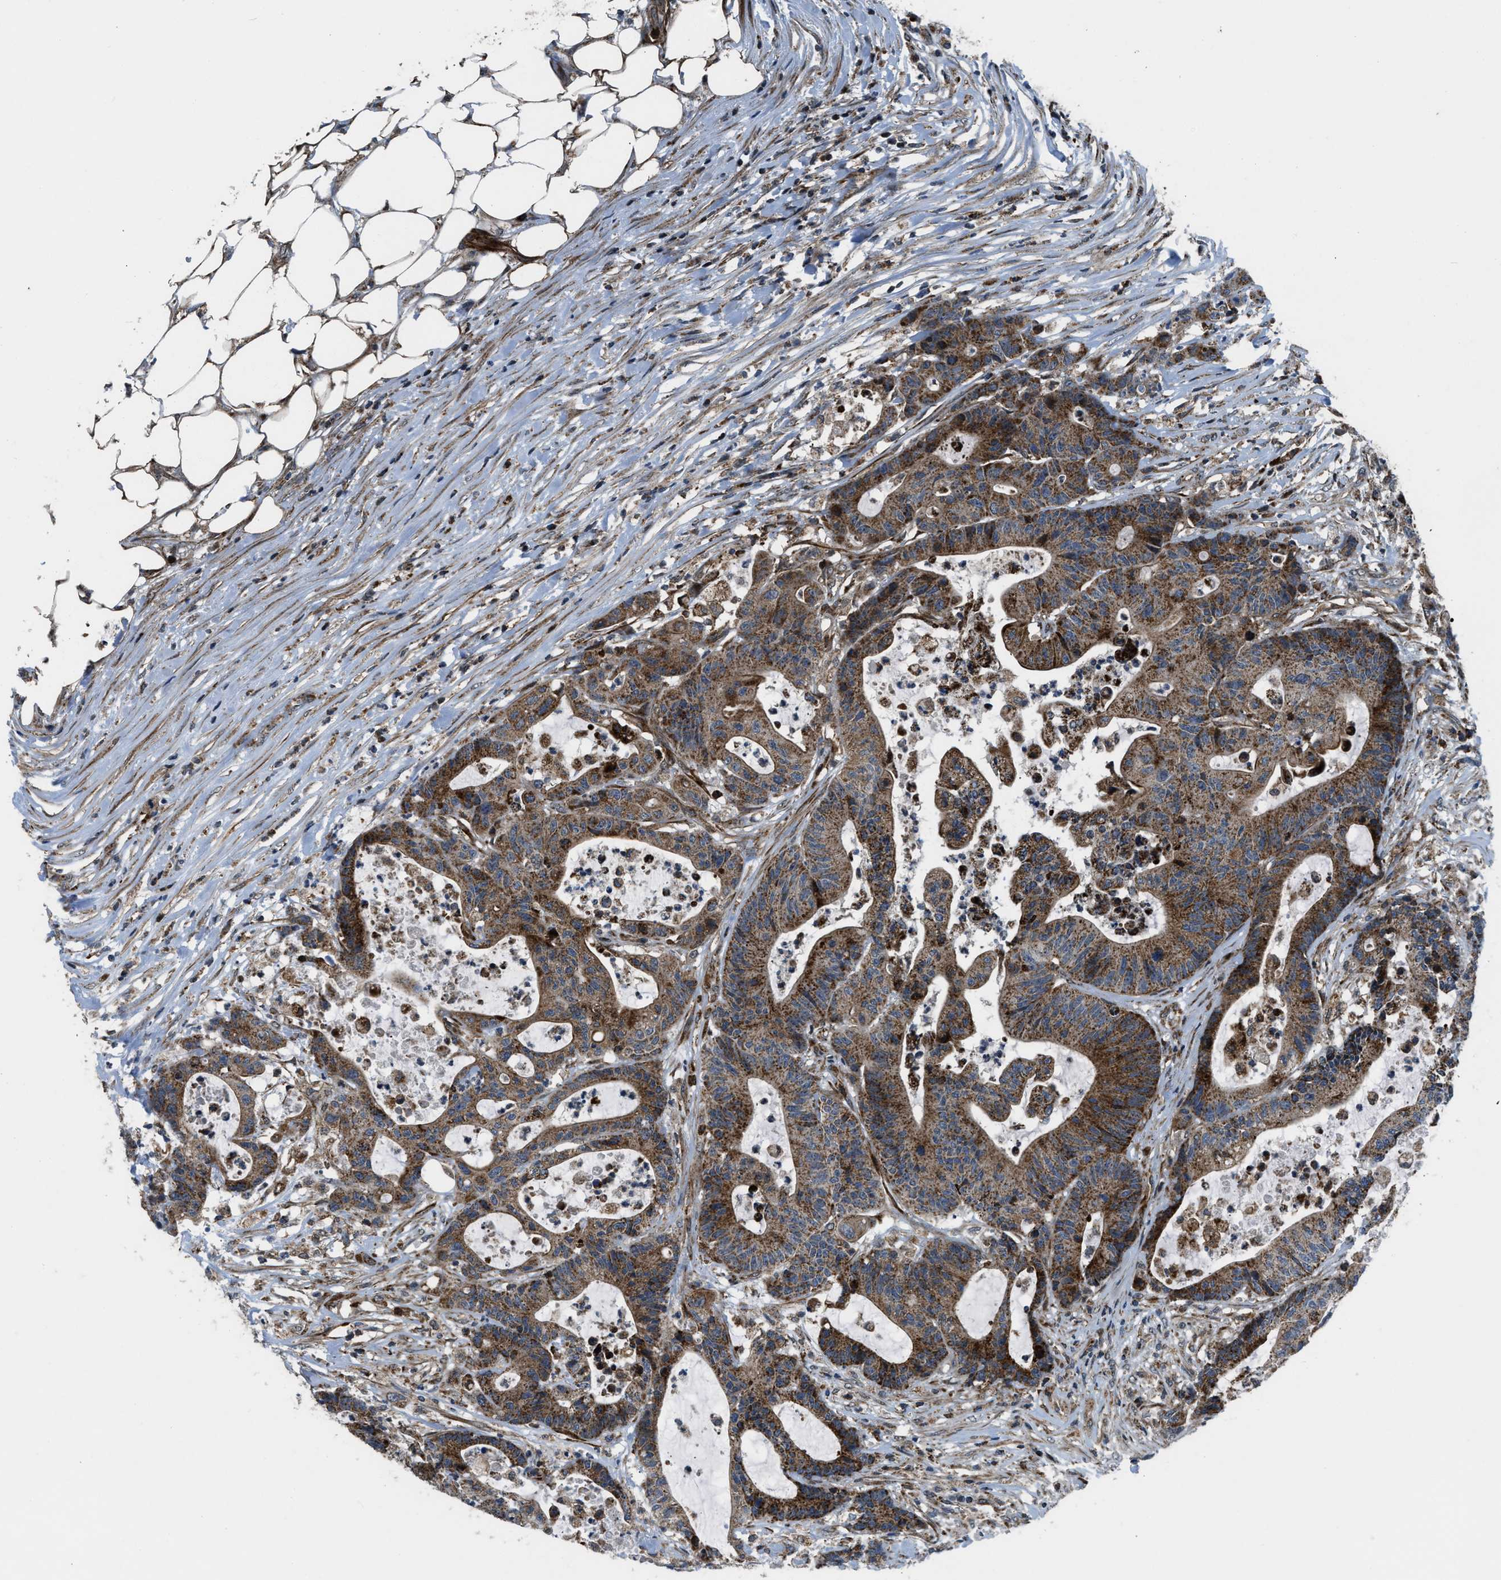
{"staining": {"intensity": "moderate", "quantity": ">75%", "location": "cytoplasmic/membranous"}, "tissue": "colorectal cancer", "cell_type": "Tumor cells", "image_type": "cancer", "snomed": [{"axis": "morphology", "description": "Adenocarcinoma, NOS"}, {"axis": "topography", "description": "Colon"}], "caption": "Colorectal cancer (adenocarcinoma) stained for a protein (brown) demonstrates moderate cytoplasmic/membranous positive positivity in about >75% of tumor cells.", "gene": "GSDME", "patient": {"sex": "female", "age": 84}}